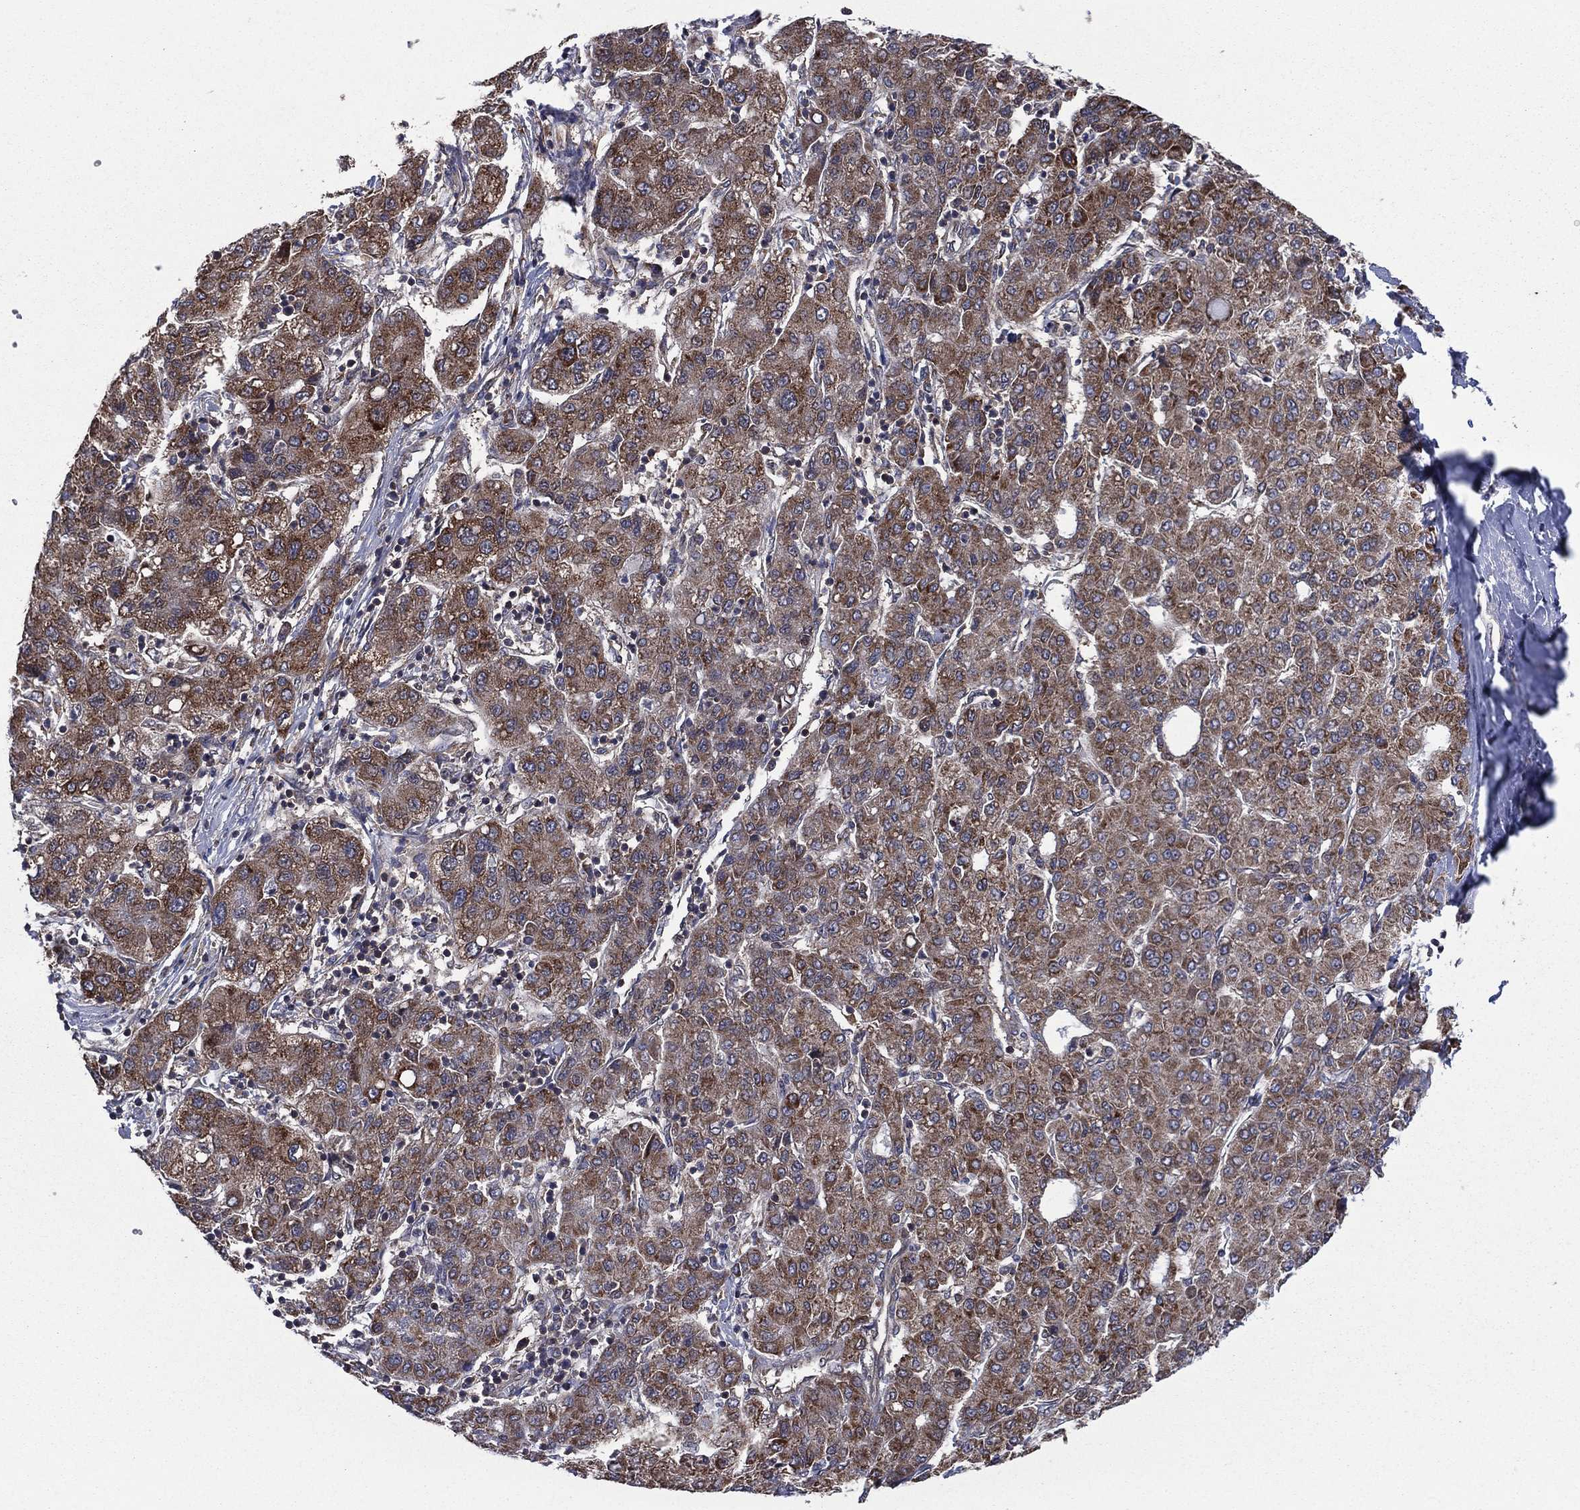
{"staining": {"intensity": "moderate", "quantity": ">75%", "location": "cytoplasmic/membranous"}, "tissue": "liver cancer", "cell_type": "Tumor cells", "image_type": "cancer", "snomed": [{"axis": "morphology", "description": "Carcinoma, Hepatocellular, NOS"}, {"axis": "topography", "description": "Liver"}], "caption": "Liver hepatocellular carcinoma tissue reveals moderate cytoplasmic/membranous expression in approximately >75% of tumor cells, visualized by immunohistochemistry.", "gene": "C2orf76", "patient": {"sex": "male", "age": 65}}